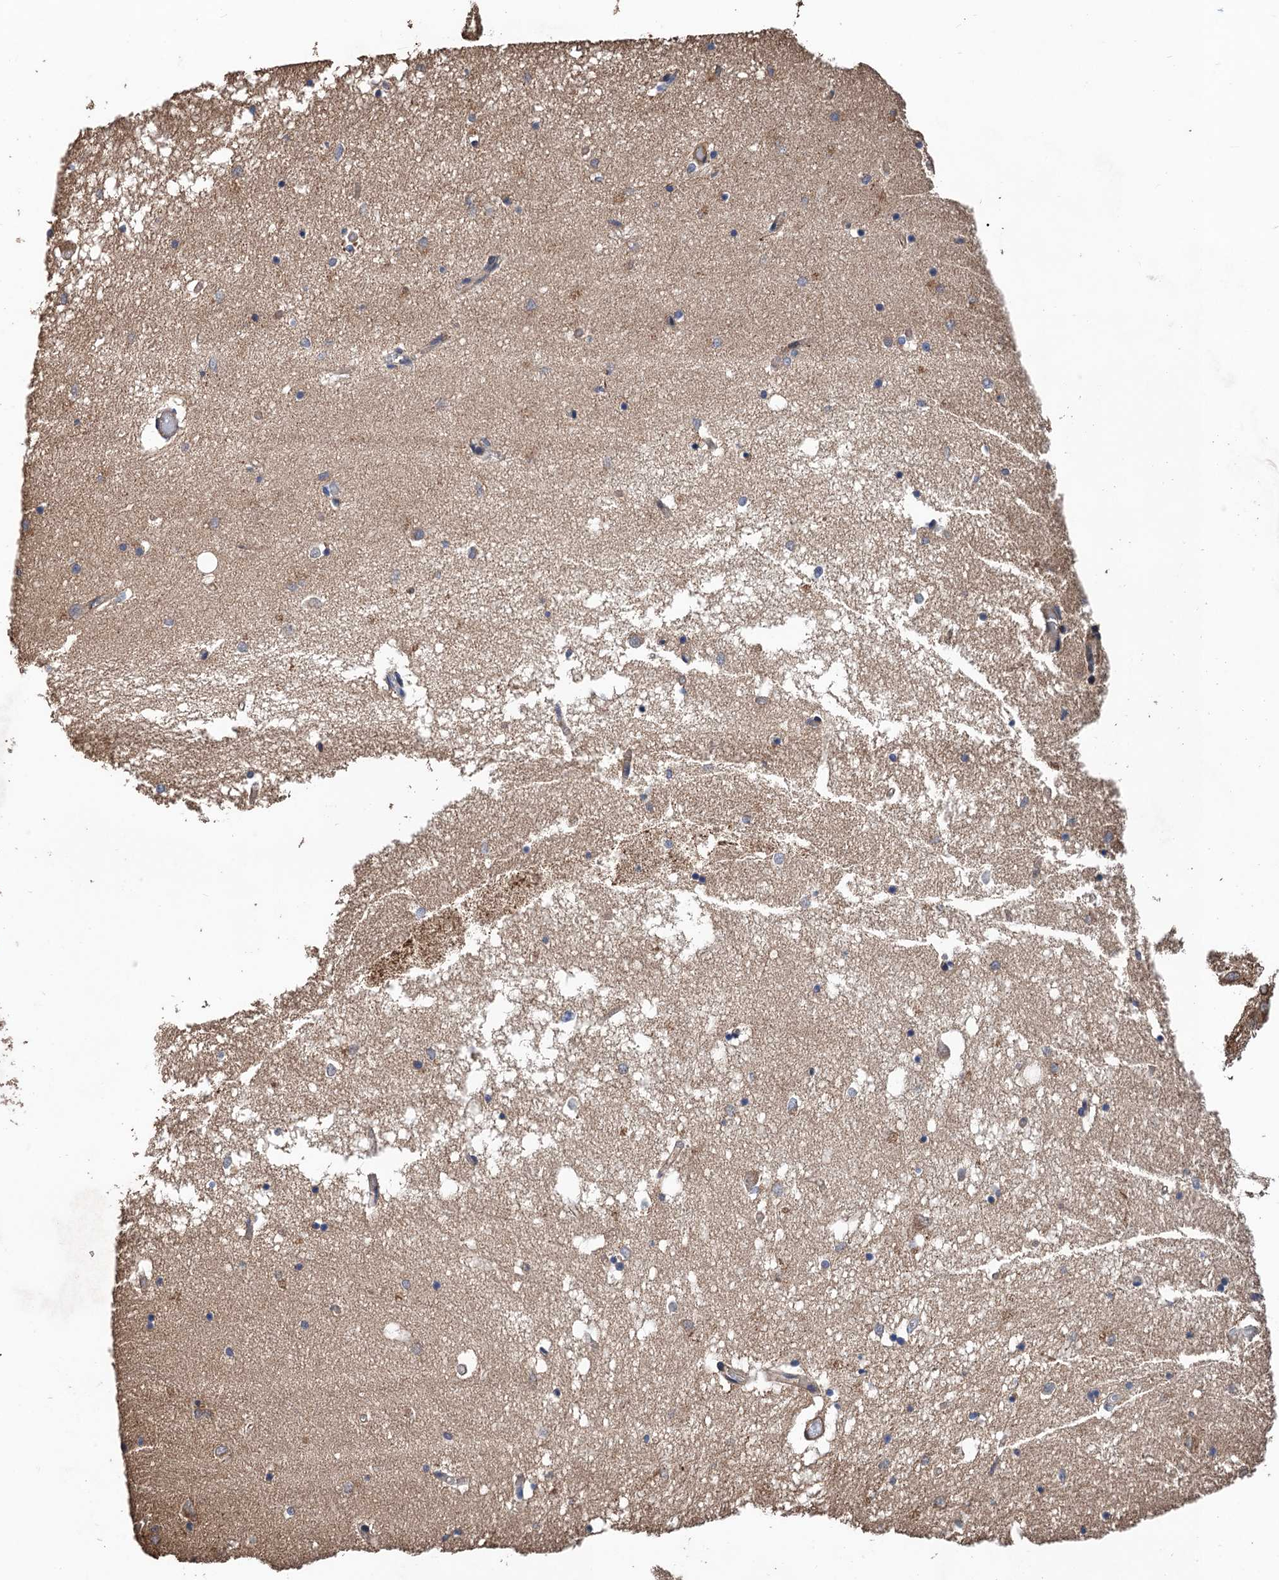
{"staining": {"intensity": "weak", "quantity": "<25%", "location": "cytoplasmic/membranous"}, "tissue": "hippocampus", "cell_type": "Glial cells", "image_type": "normal", "snomed": [{"axis": "morphology", "description": "Normal tissue, NOS"}, {"axis": "topography", "description": "Hippocampus"}], "caption": "Glial cells show no significant staining in benign hippocampus.", "gene": "PPP4R1", "patient": {"sex": "male", "age": 70}}